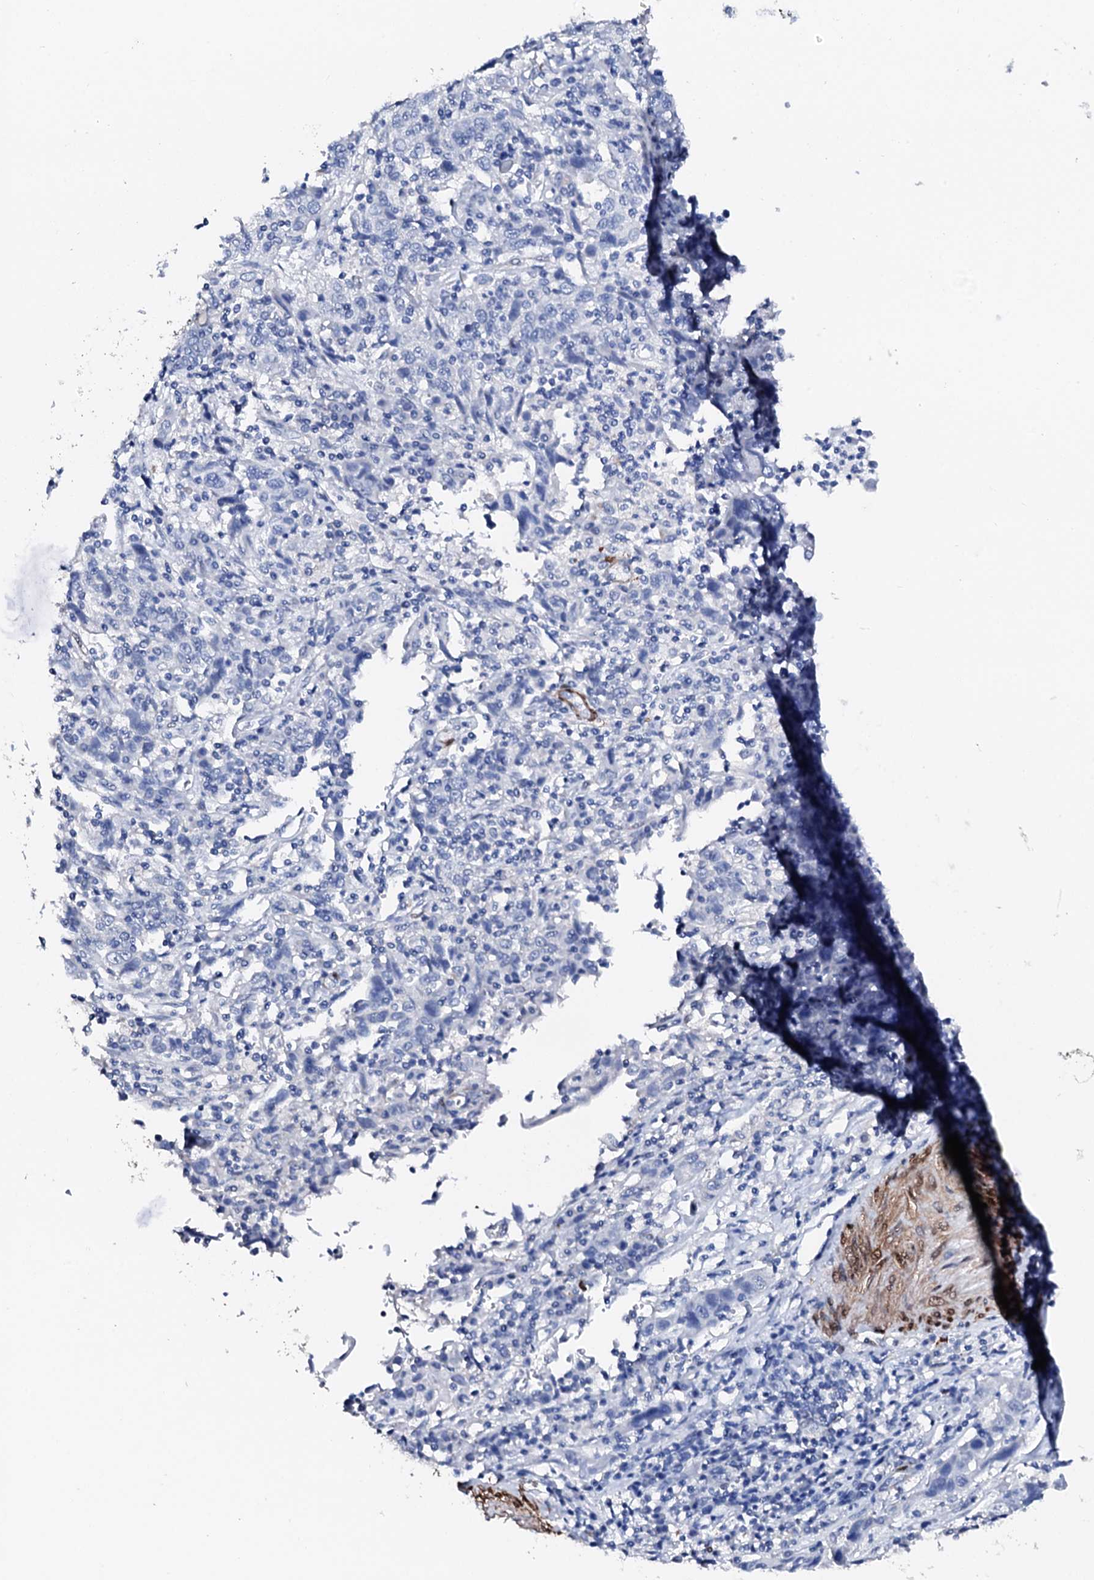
{"staining": {"intensity": "negative", "quantity": "none", "location": "none"}, "tissue": "cervical cancer", "cell_type": "Tumor cells", "image_type": "cancer", "snomed": [{"axis": "morphology", "description": "Squamous cell carcinoma, NOS"}, {"axis": "topography", "description": "Cervix"}], "caption": "Tumor cells show no significant expression in cervical cancer (squamous cell carcinoma).", "gene": "NRIP2", "patient": {"sex": "female", "age": 46}}